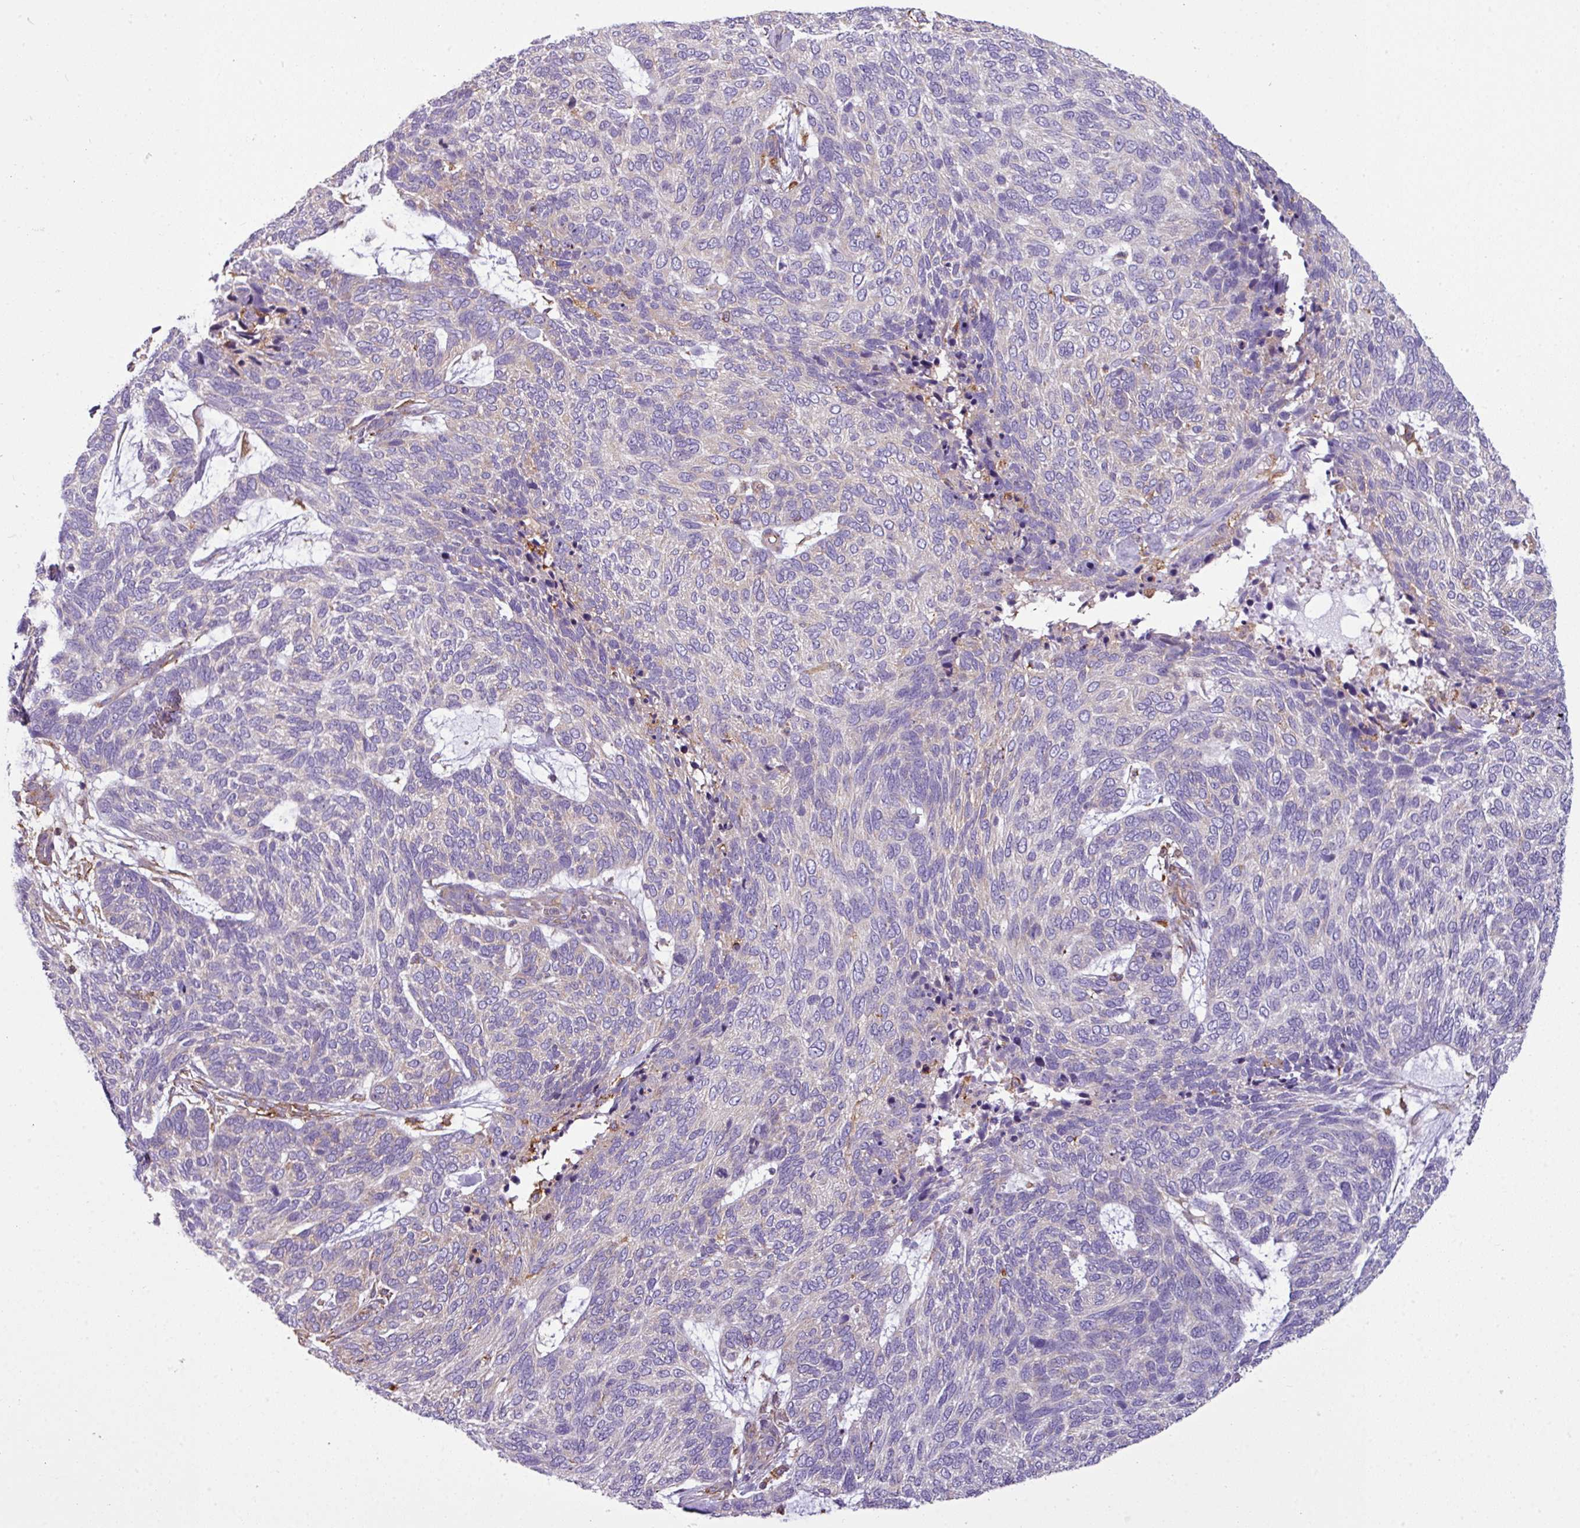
{"staining": {"intensity": "negative", "quantity": "none", "location": "none"}, "tissue": "skin cancer", "cell_type": "Tumor cells", "image_type": "cancer", "snomed": [{"axis": "morphology", "description": "Basal cell carcinoma"}, {"axis": "topography", "description": "Skin"}], "caption": "A high-resolution micrograph shows immunohistochemistry (IHC) staining of basal cell carcinoma (skin), which demonstrates no significant expression in tumor cells.", "gene": "XNDC1N", "patient": {"sex": "female", "age": 65}}